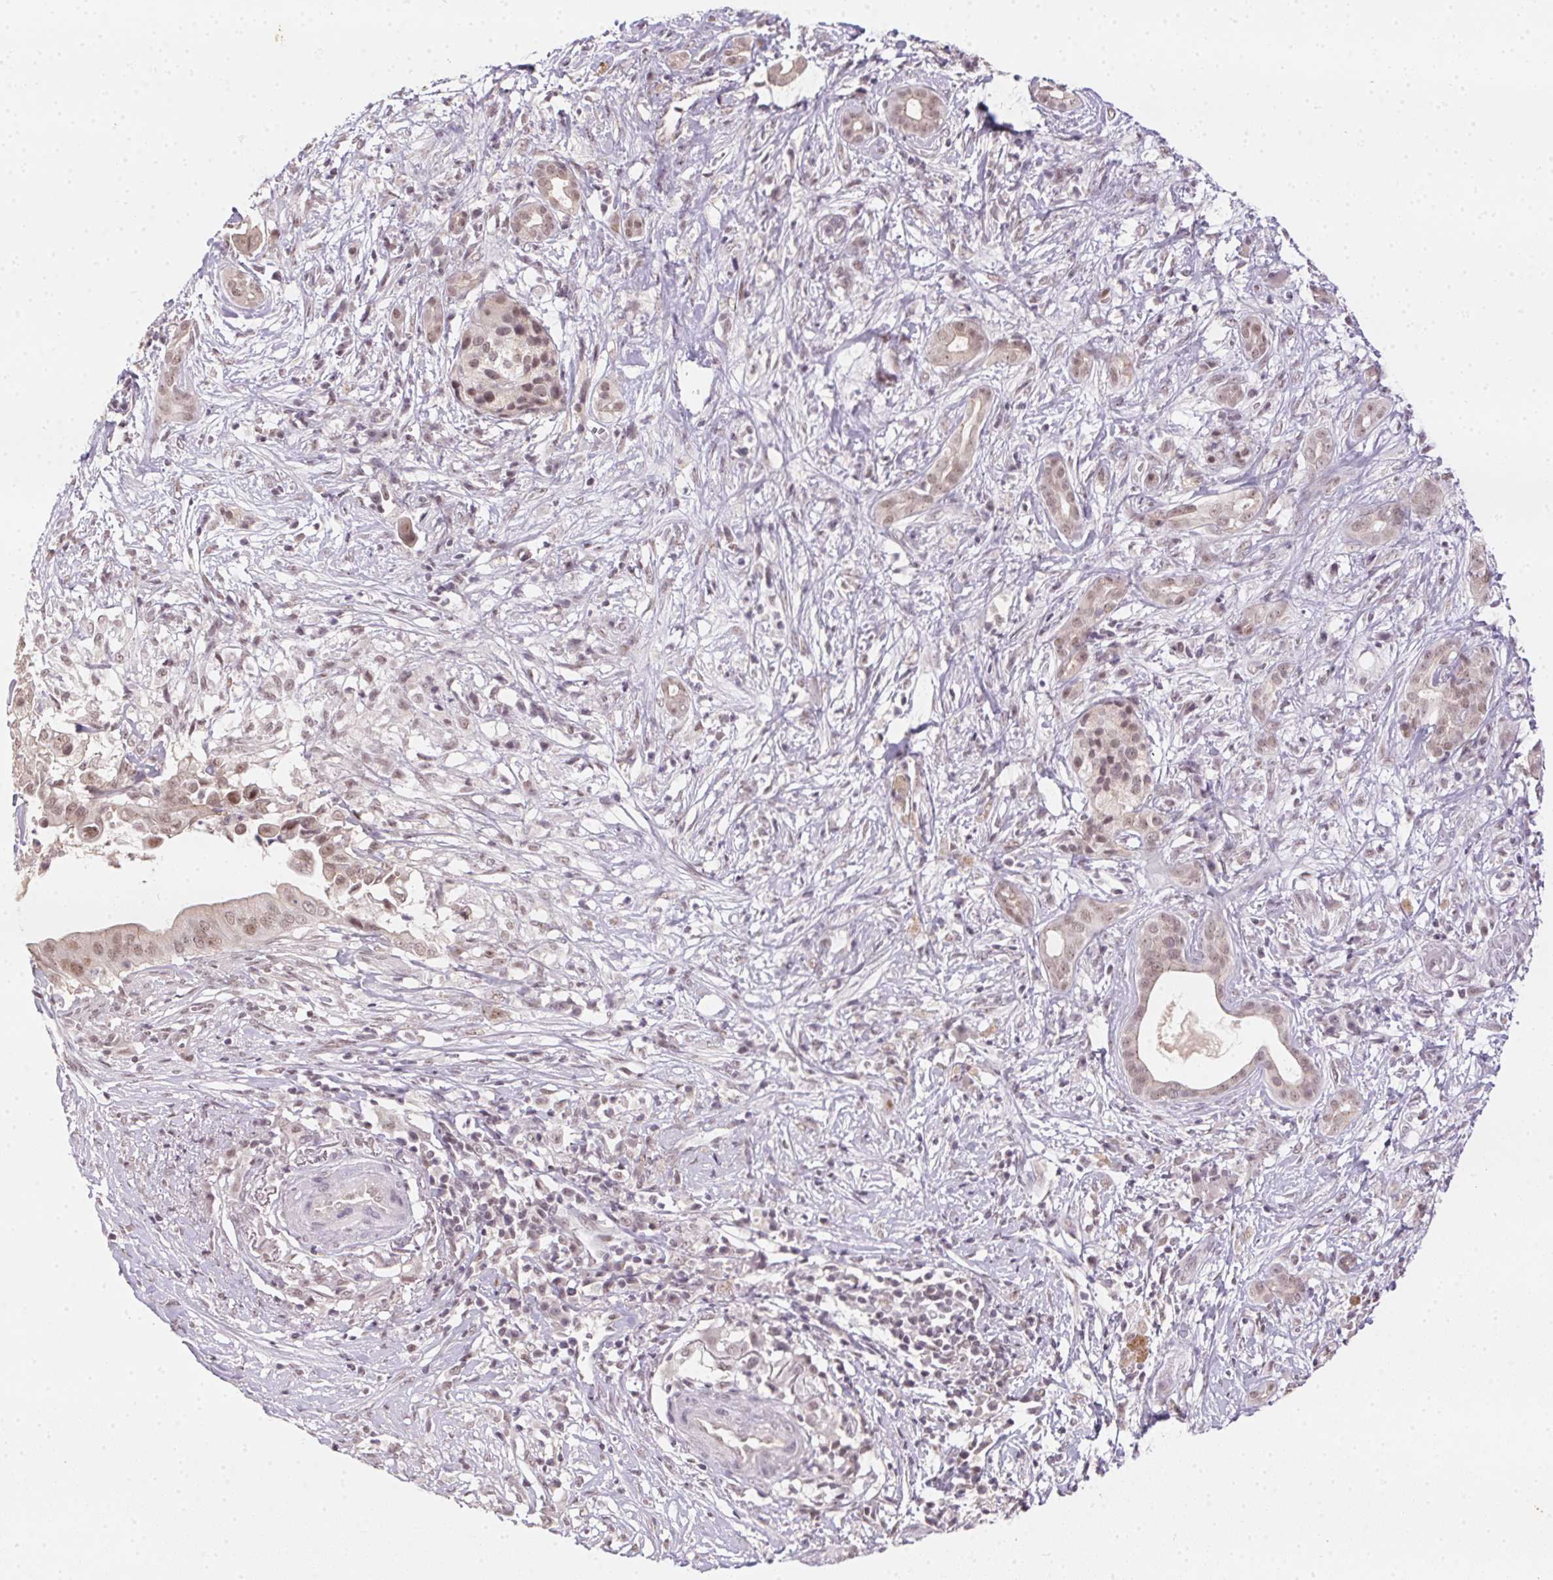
{"staining": {"intensity": "weak", "quantity": ">75%", "location": "nuclear"}, "tissue": "pancreatic cancer", "cell_type": "Tumor cells", "image_type": "cancer", "snomed": [{"axis": "morphology", "description": "Adenocarcinoma, NOS"}, {"axis": "topography", "description": "Pancreas"}], "caption": "A micrograph of pancreatic cancer (adenocarcinoma) stained for a protein demonstrates weak nuclear brown staining in tumor cells.", "gene": "KDM4D", "patient": {"sex": "male", "age": 61}}